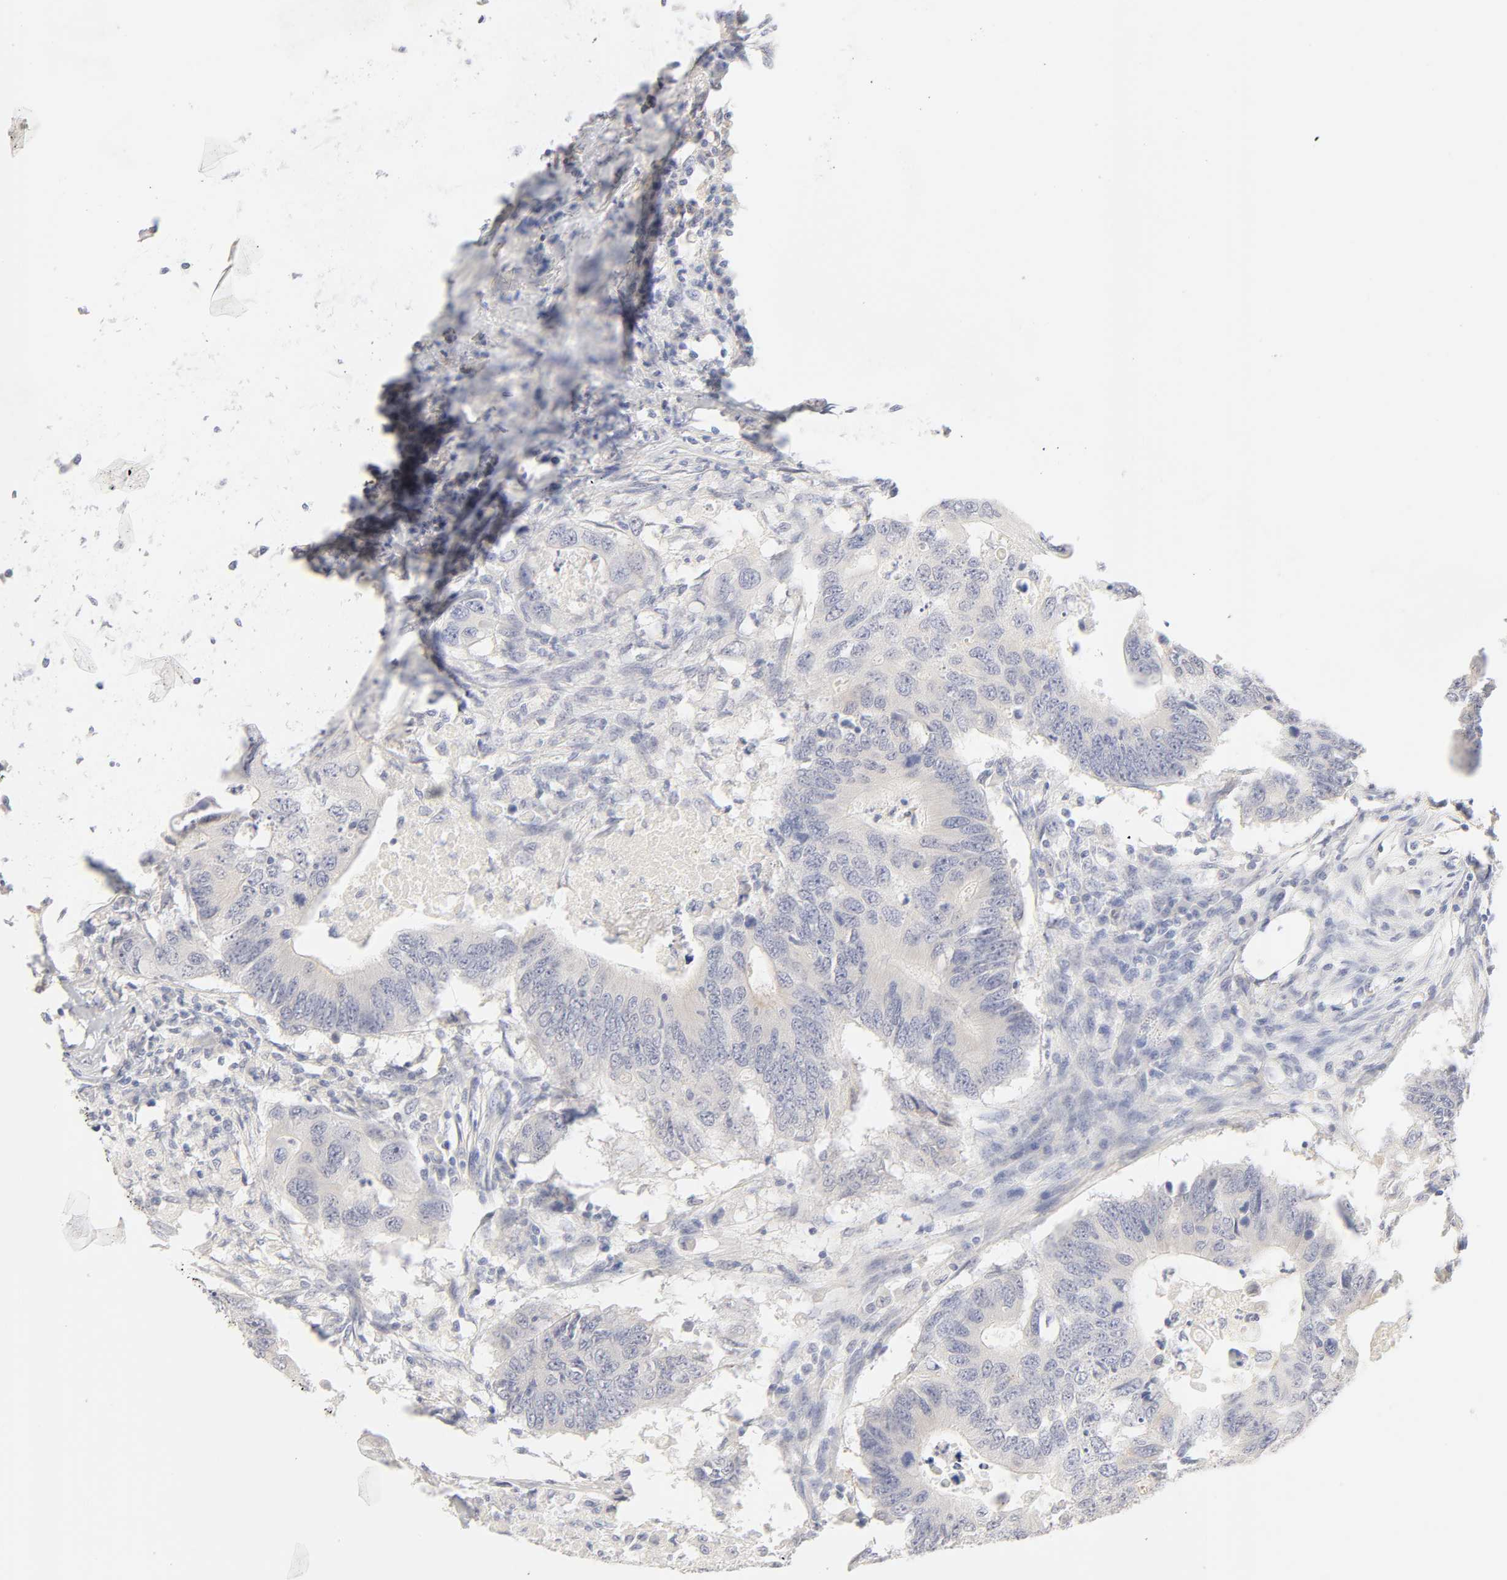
{"staining": {"intensity": "weak", "quantity": "25%-75%", "location": "cytoplasmic/membranous"}, "tissue": "colorectal cancer", "cell_type": "Tumor cells", "image_type": "cancer", "snomed": [{"axis": "morphology", "description": "Adenocarcinoma, NOS"}, {"axis": "topography", "description": "Colon"}], "caption": "High-magnification brightfield microscopy of colorectal adenocarcinoma stained with DAB (3,3'-diaminobenzidine) (brown) and counterstained with hematoxylin (blue). tumor cells exhibit weak cytoplasmic/membranous expression is identified in about25%-75% of cells.", "gene": "CYP4B1", "patient": {"sex": "male", "age": 71}}